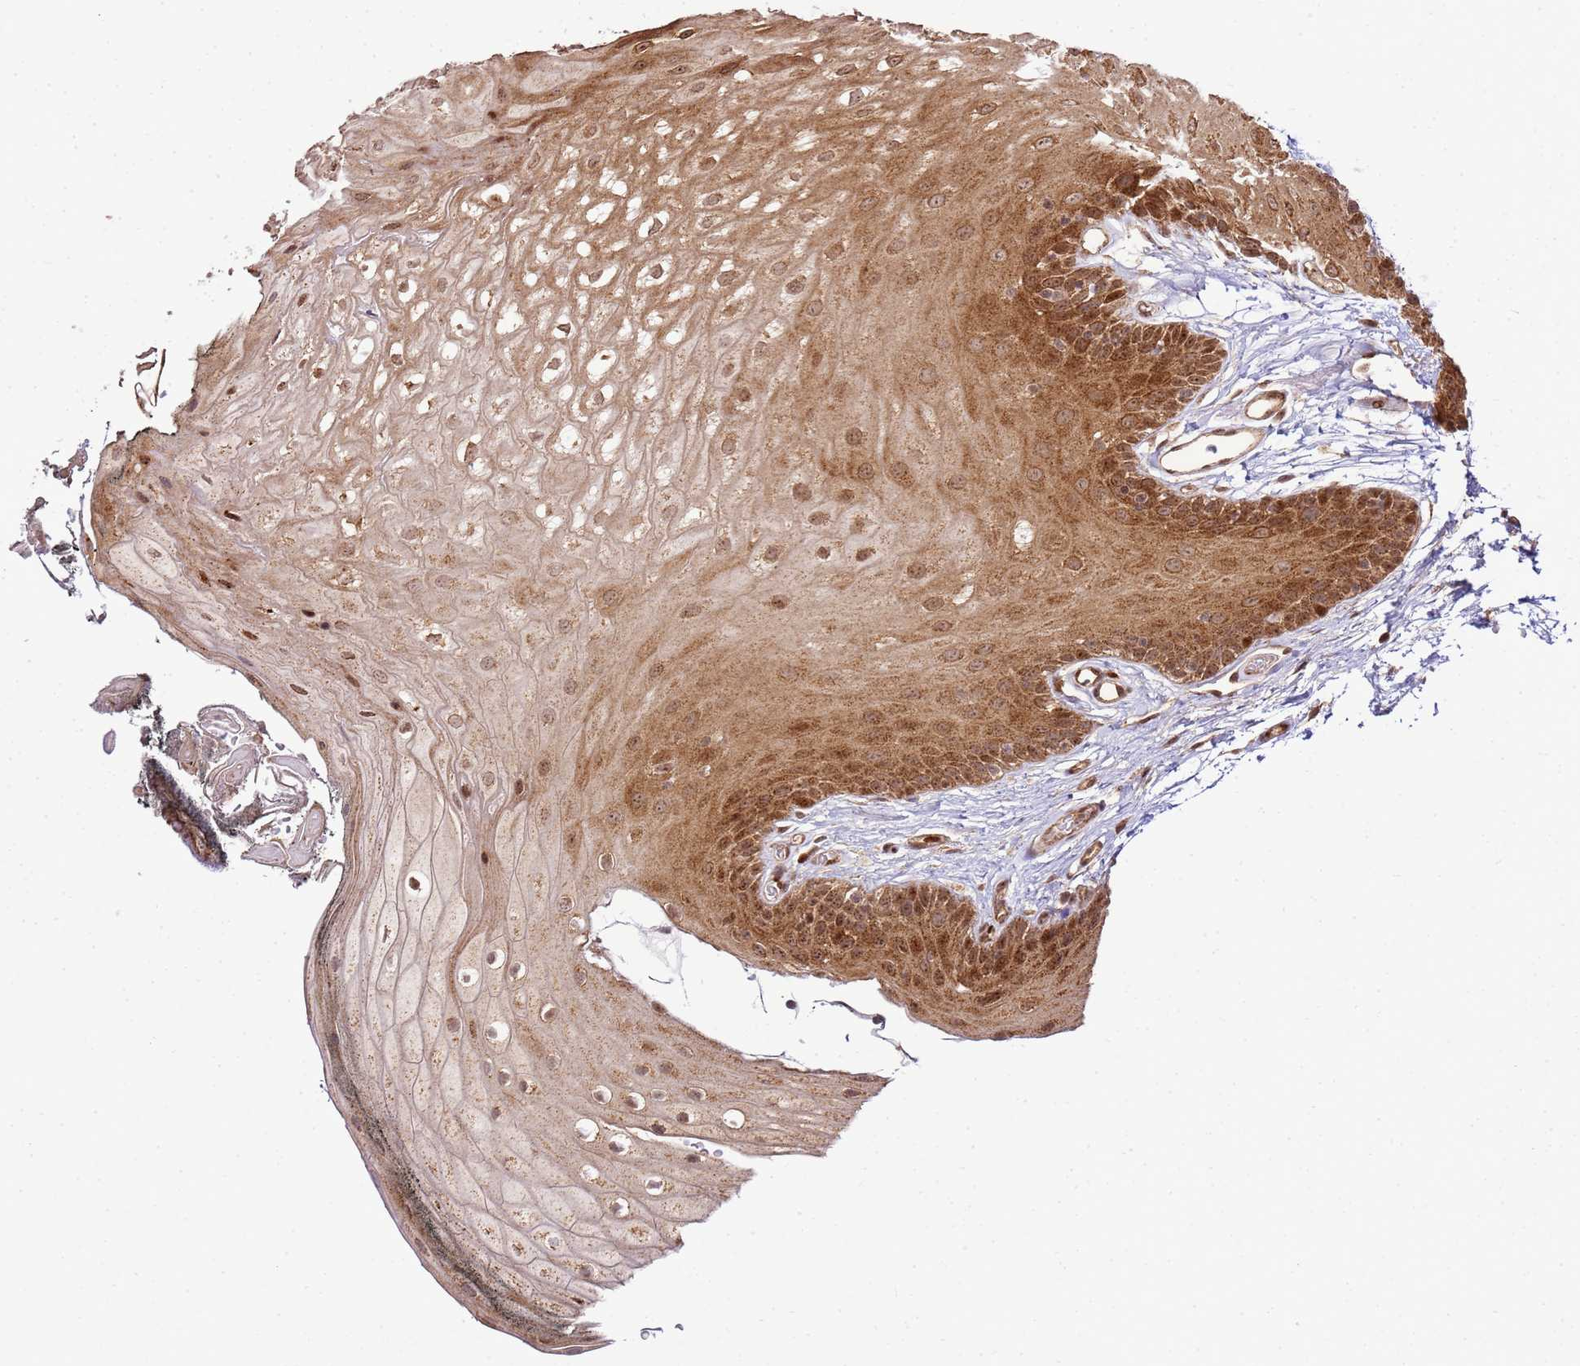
{"staining": {"intensity": "strong", "quantity": "25%-75%", "location": "cytoplasmic/membranous,nuclear"}, "tissue": "oral mucosa", "cell_type": "Squamous epithelial cells", "image_type": "normal", "snomed": [{"axis": "morphology", "description": "Normal tissue, NOS"}, {"axis": "morphology", "description": "Squamous cell carcinoma, NOS"}, {"axis": "topography", "description": "Oral tissue"}, {"axis": "topography", "description": "Head-Neck"}], "caption": "Brown immunohistochemical staining in normal oral mucosa exhibits strong cytoplasmic/membranous,nuclear staining in about 25%-75% of squamous epithelial cells. The staining was performed using DAB (3,3'-diaminobenzidine), with brown indicating positive protein expression. Nuclei are stained blue with hematoxylin.", "gene": "PEX14", "patient": {"sex": "female", "age": 81}}